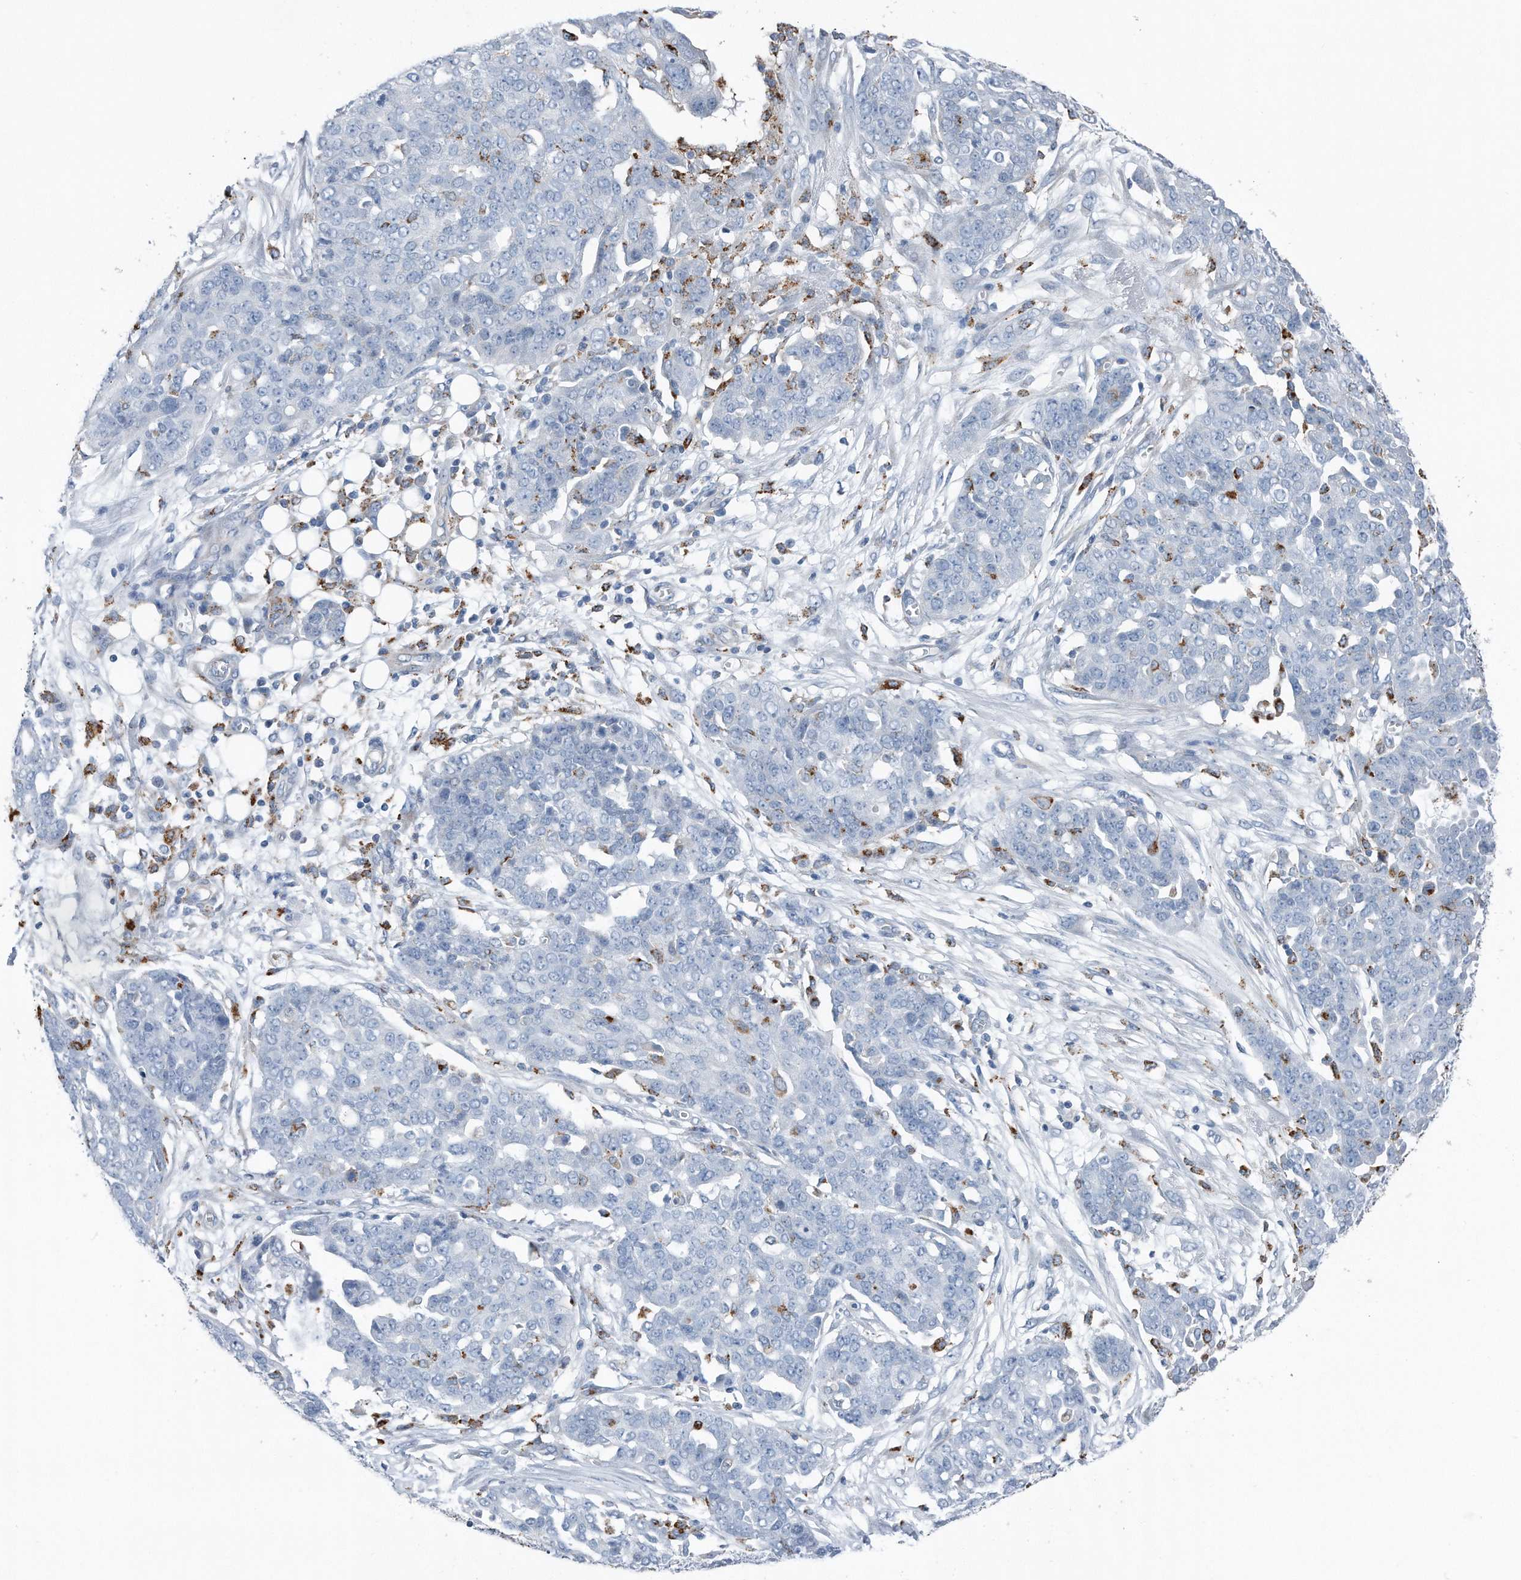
{"staining": {"intensity": "negative", "quantity": "none", "location": "none"}, "tissue": "ovarian cancer", "cell_type": "Tumor cells", "image_type": "cancer", "snomed": [{"axis": "morphology", "description": "Cystadenocarcinoma, serous, NOS"}, {"axis": "topography", "description": "Soft tissue"}, {"axis": "topography", "description": "Ovary"}], "caption": "The micrograph reveals no staining of tumor cells in serous cystadenocarcinoma (ovarian). The staining was performed using DAB to visualize the protein expression in brown, while the nuclei were stained in blue with hematoxylin (Magnification: 20x).", "gene": "ZNF772", "patient": {"sex": "female", "age": 57}}